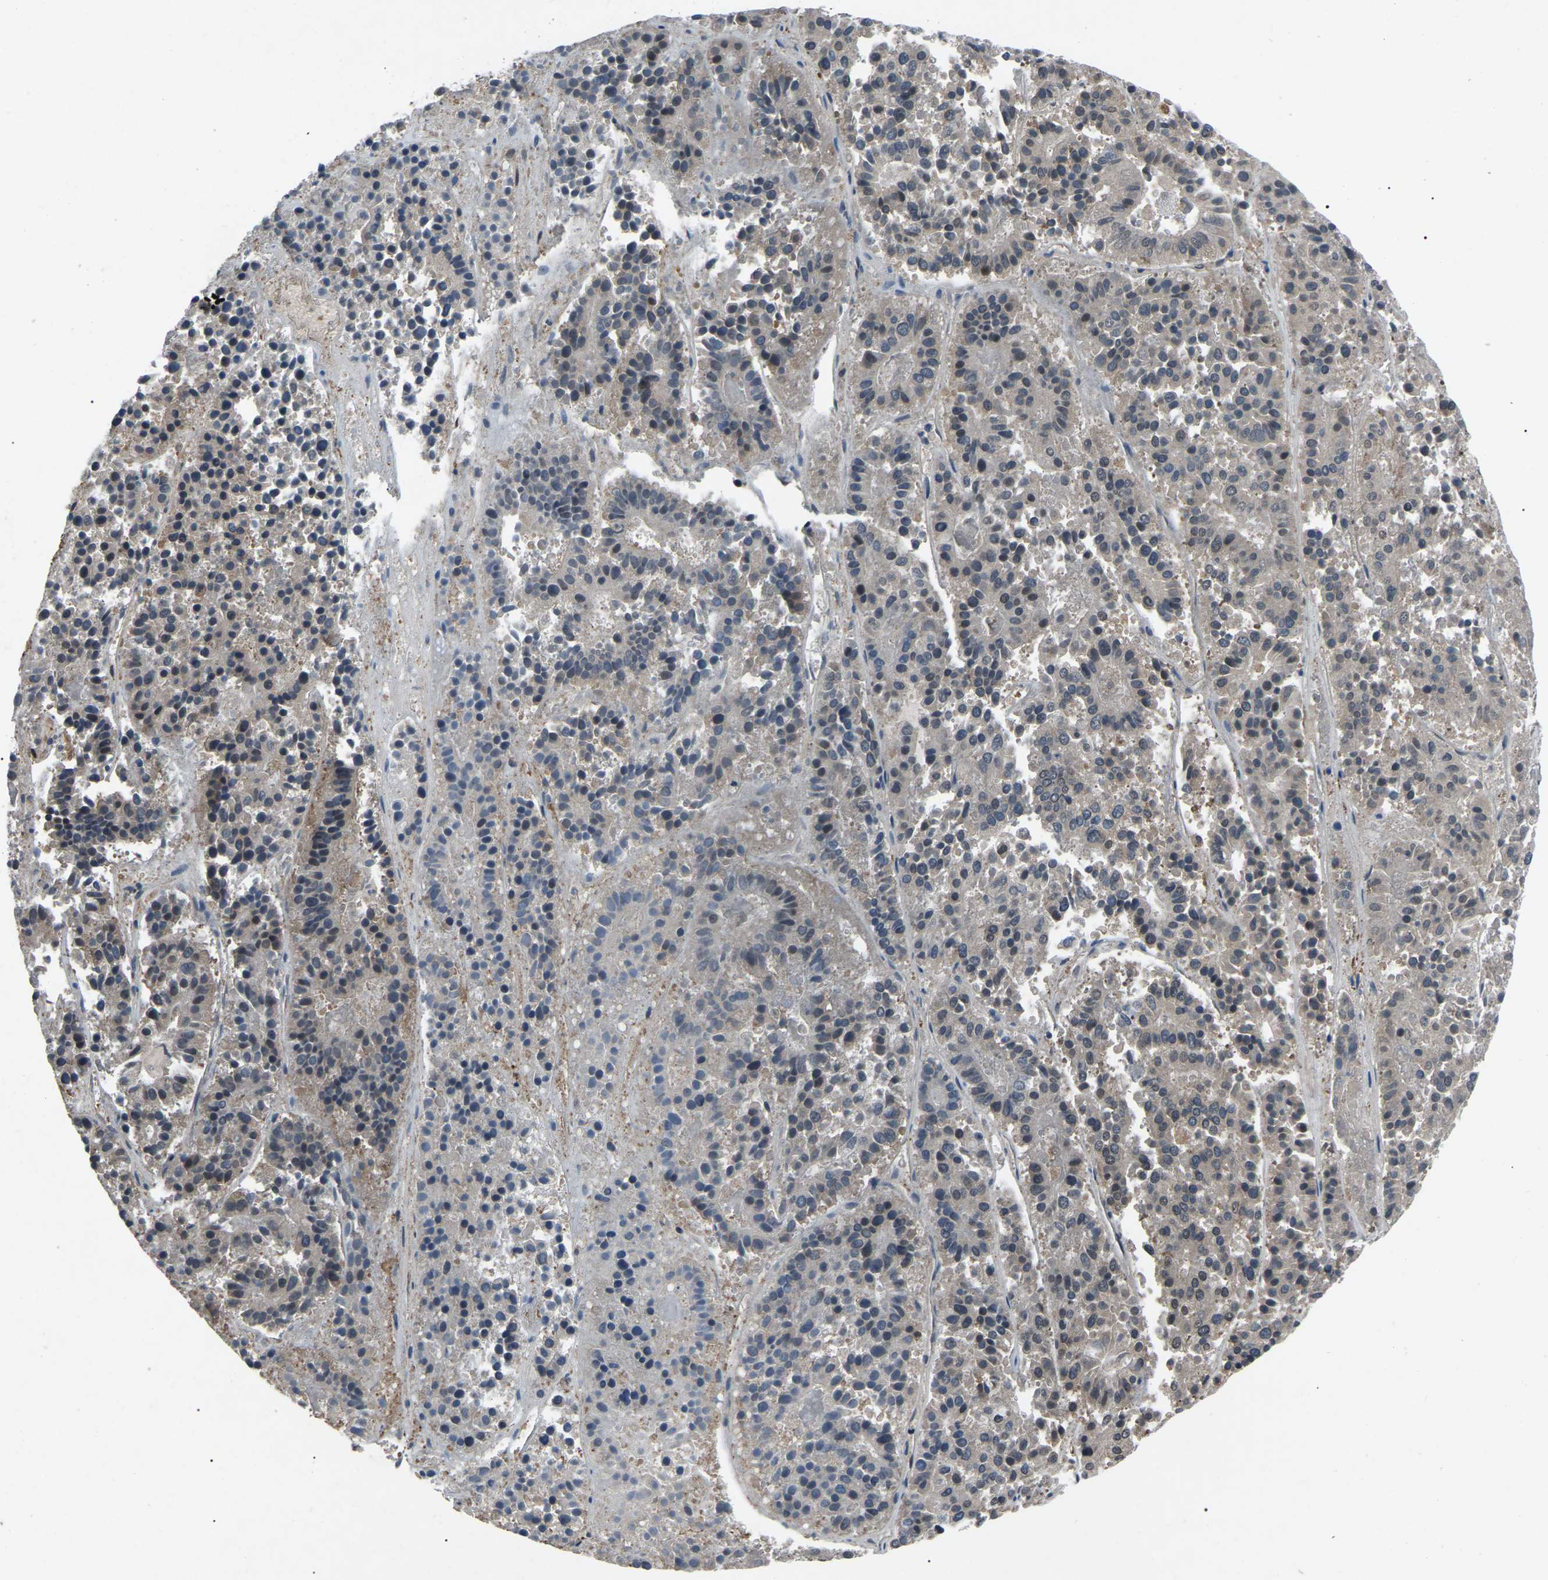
{"staining": {"intensity": "weak", "quantity": "<25%", "location": "cytoplasmic/membranous"}, "tissue": "pancreatic cancer", "cell_type": "Tumor cells", "image_type": "cancer", "snomed": [{"axis": "morphology", "description": "Adenocarcinoma, NOS"}, {"axis": "topography", "description": "Pancreas"}], "caption": "An immunohistochemistry photomicrograph of pancreatic cancer is shown. There is no staining in tumor cells of pancreatic cancer.", "gene": "AIMP1", "patient": {"sex": "male", "age": 50}}